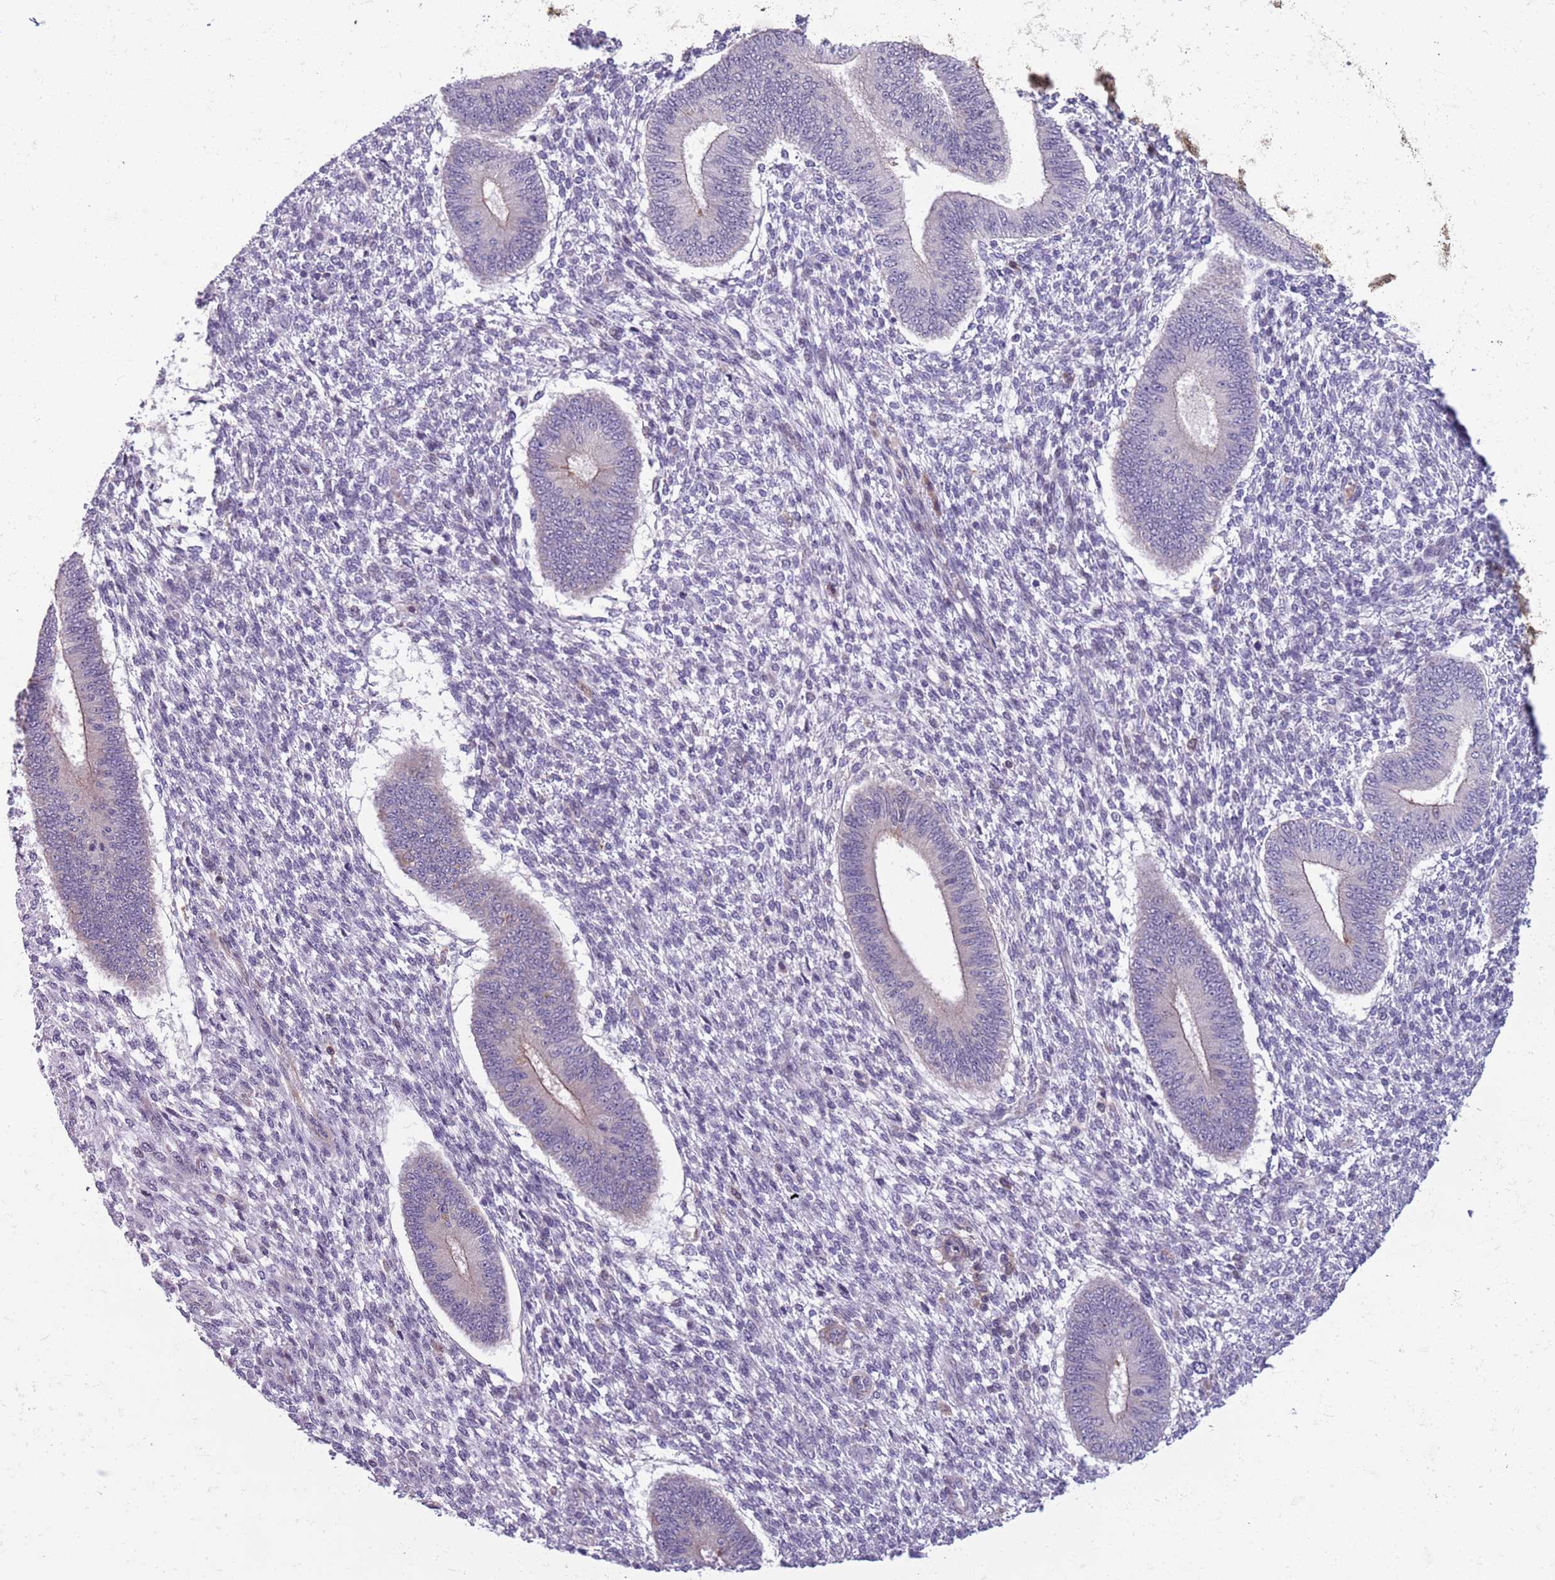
{"staining": {"intensity": "negative", "quantity": "none", "location": "none"}, "tissue": "endometrium", "cell_type": "Cells in endometrial stroma", "image_type": "normal", "snomed": [{"axis": "morphology", "description": "Normal tissue, NOS"}, {"axis": "topography", "description": "Endometrium"}], "caption": "Human endometrium stained for a protein using immunohistochemistry (IHC) reveals no positivity in cells in endometrial stroma.", "gene": "JAML", "patient": {"sex": "female", "age": 49}}